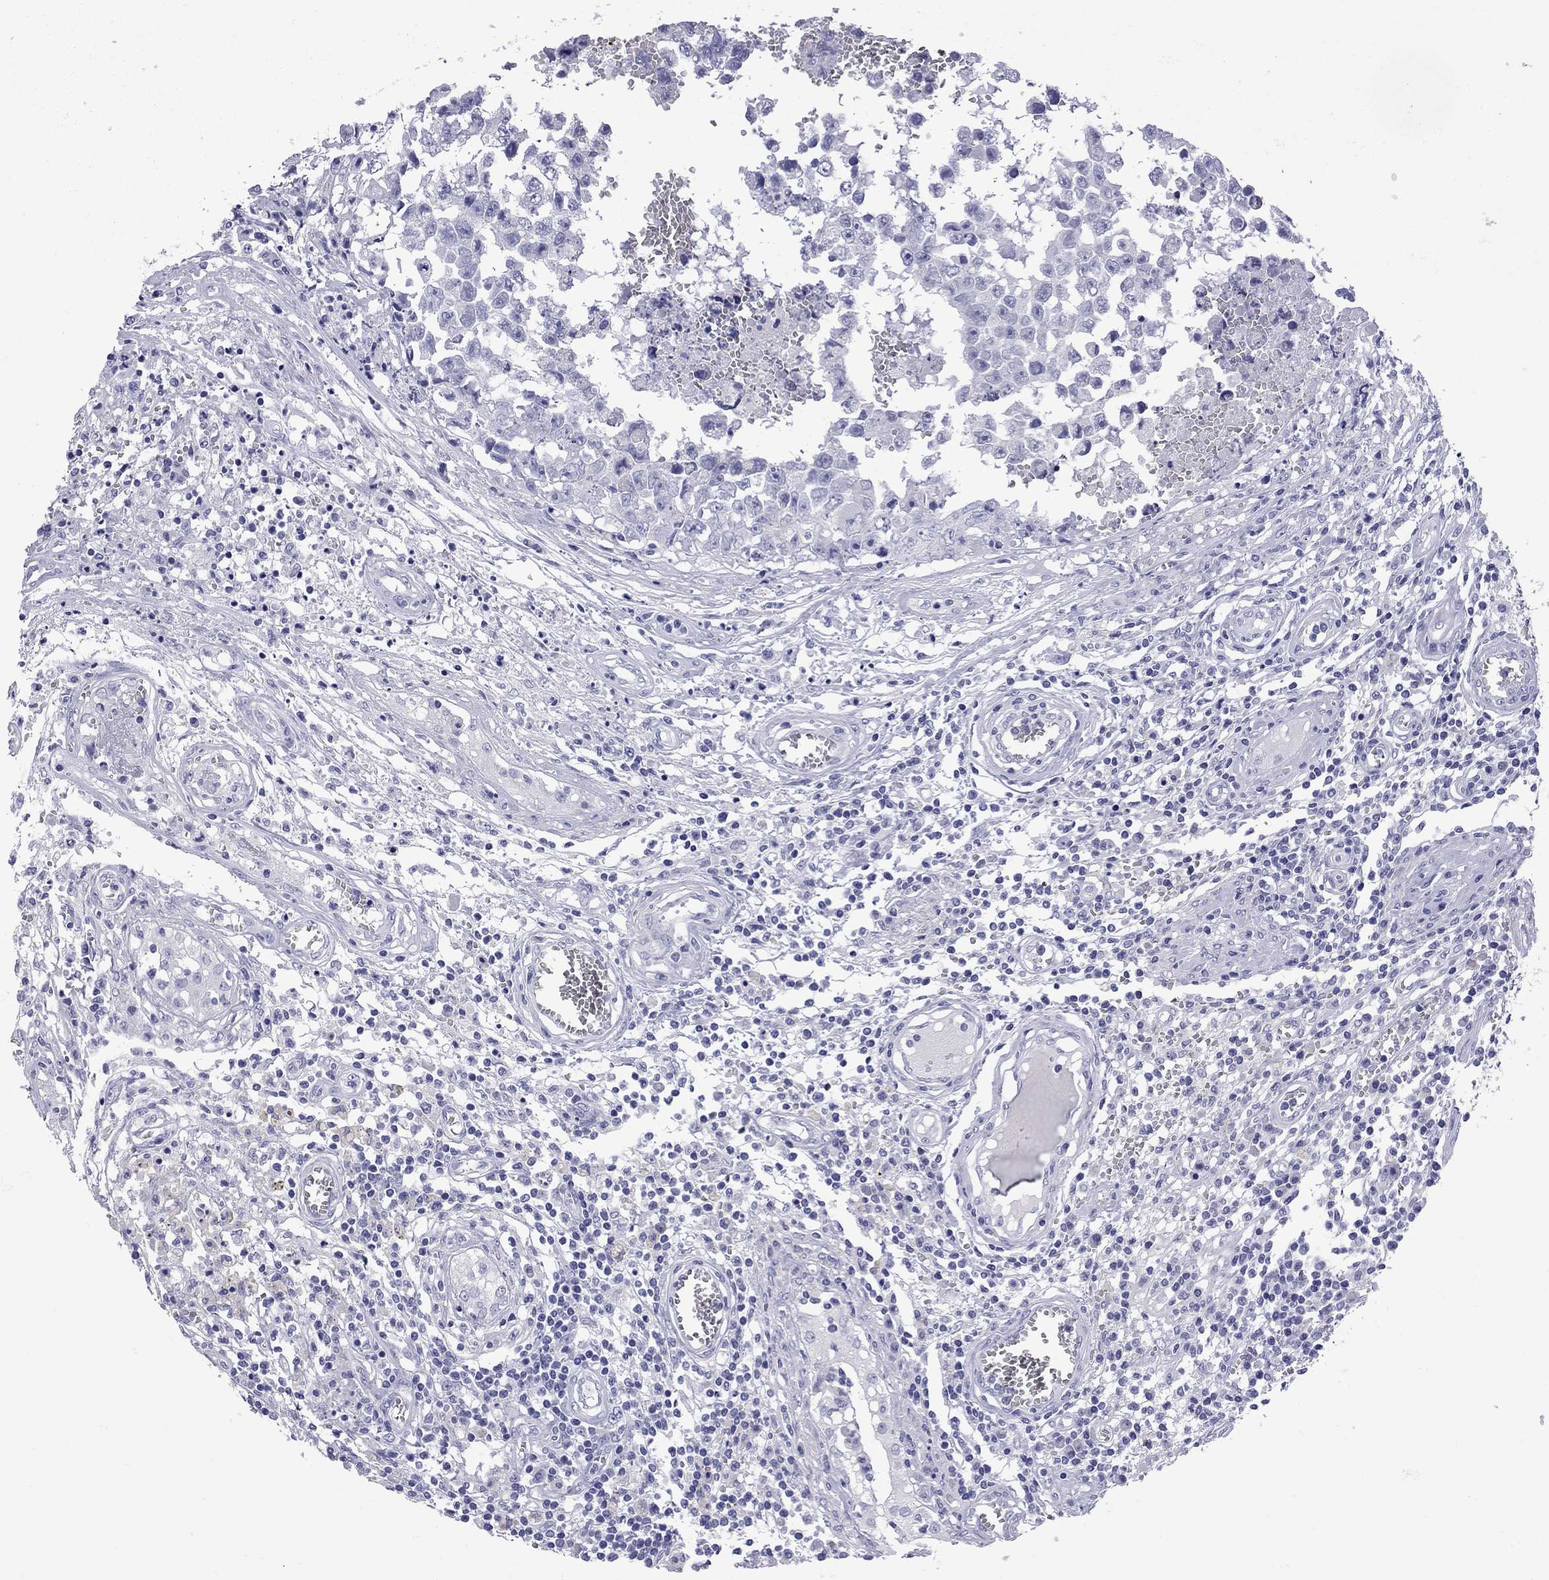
{"staining": {"intensity": "negative", "quantity": "none", "location": "none"}, "tissue": "testis cancer", "cell_type": "Tumor cells", "image_type": "cancer", "snomed": [{"axis": "morphology", "description": "Carcinoma, Embryonal, NOS"}, {"axis": "topography", "description": "Testis"}], "caption": "Immunohistochemical staining of human testis cancer (embryonal carcinoma) reveals no significant staining in tumor cells.", "gene": "EPPIN", "patient": {"sex": "male", "age": 36}}